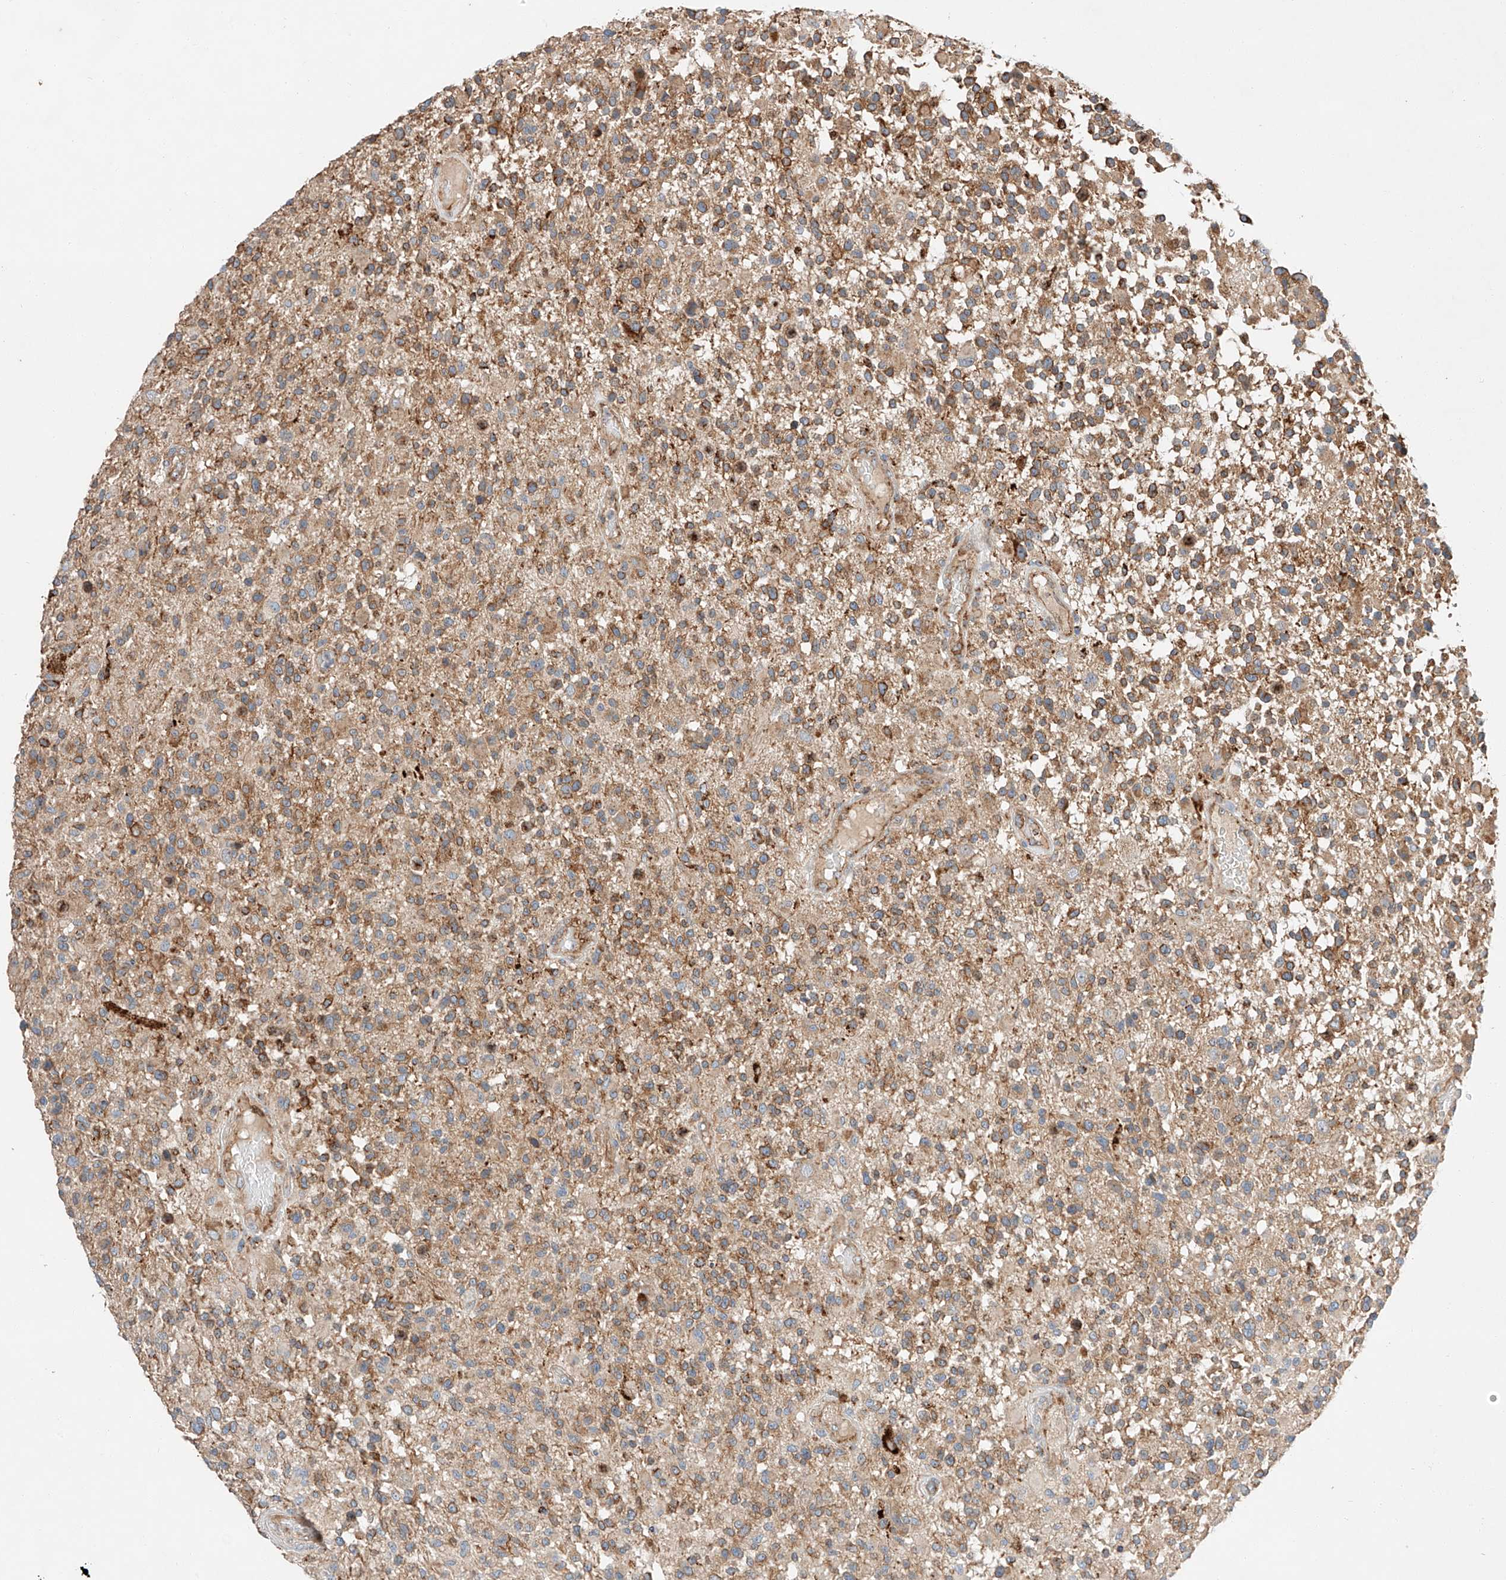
{"staining": {"intensity": "moderate", "quantity": ">75%", "location": "cytoplasmic/membranous"}, "tissue": "glioma", "cell_type": "Tumor cells", "image_type": "cancer", "snomed": [{"axis": "morphology", "description": "Glioma, malignant, High grade"}, {"axis": "morphology", "description": "Glioblastoma, NOS"}, {"axis": "topography", "description": "Brain"}], "caption": "About >75% of tumor cells in human glioma show moderate cytoplasmic/membranous protein expression as visualized by brown immunohistochemical staining.", "gene": "RUSC1", "patient": {"sex": "male", "age": 60}}